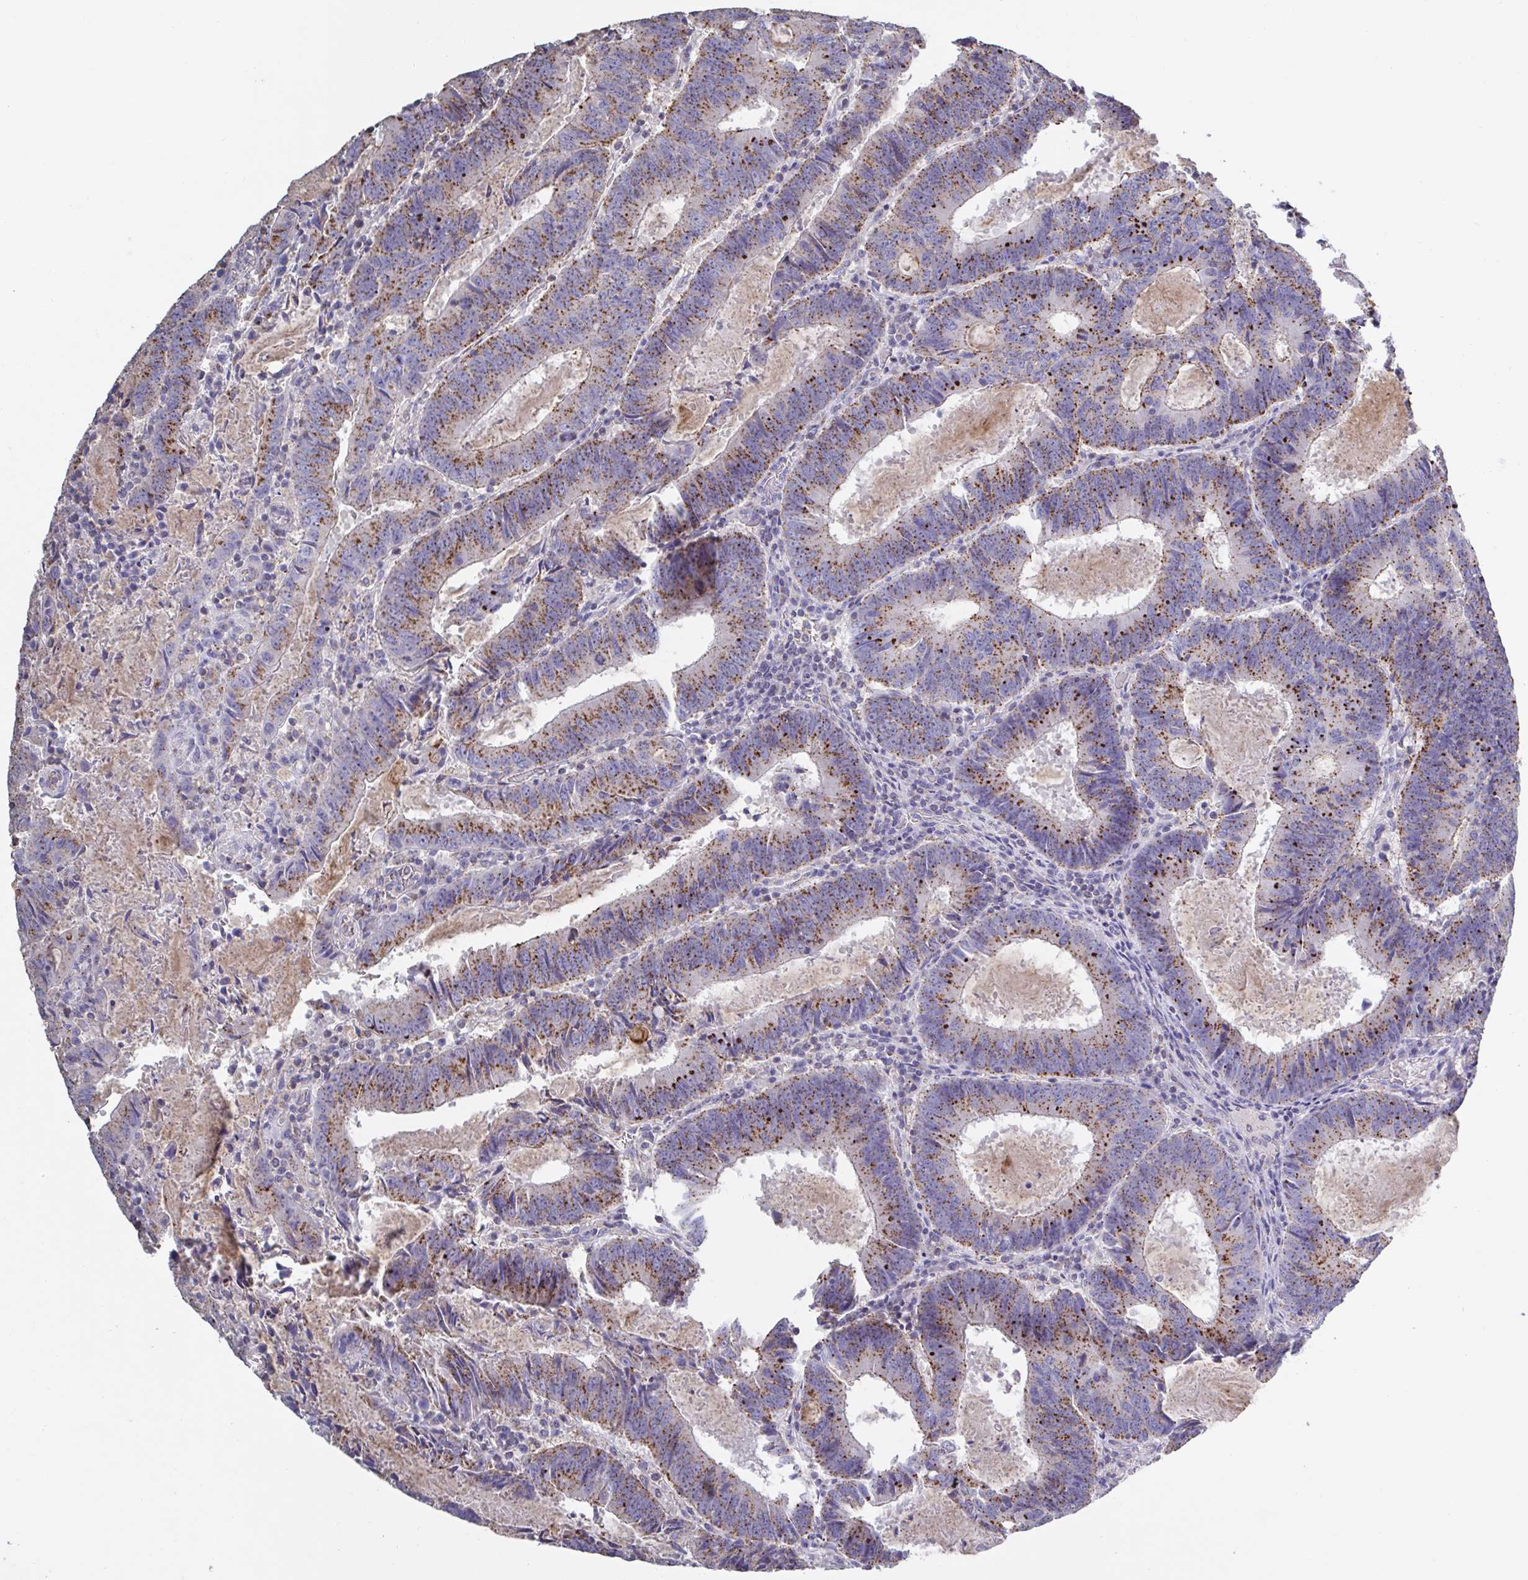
{"staining": {"intensity": "moderate", "quantity": ">75%", "location": "cytoplasmic/membranous"}, "tissue": "colorectal cancer", "cell_type": "Tumor cells", "image_type": "cancer", "snomed": [{"axis": "morphology", "description": "Adenocarcinoma, NOS"}, {"axis": "topography", "description": "Colon"}], "caption": "High-magnification brightfield microscopy of adenocarcinoma (colorectal) stained with DAB (3,3'-diaminobenzidine) (brown) and counterstained with hematoxylin (blue). tumor cells exhibit moderate cytoplasmic/membranous expression is appreciated in approximately>75% of cells.", "gene": "CHMP5", "patient": {"sex": "male", "age": 67}}